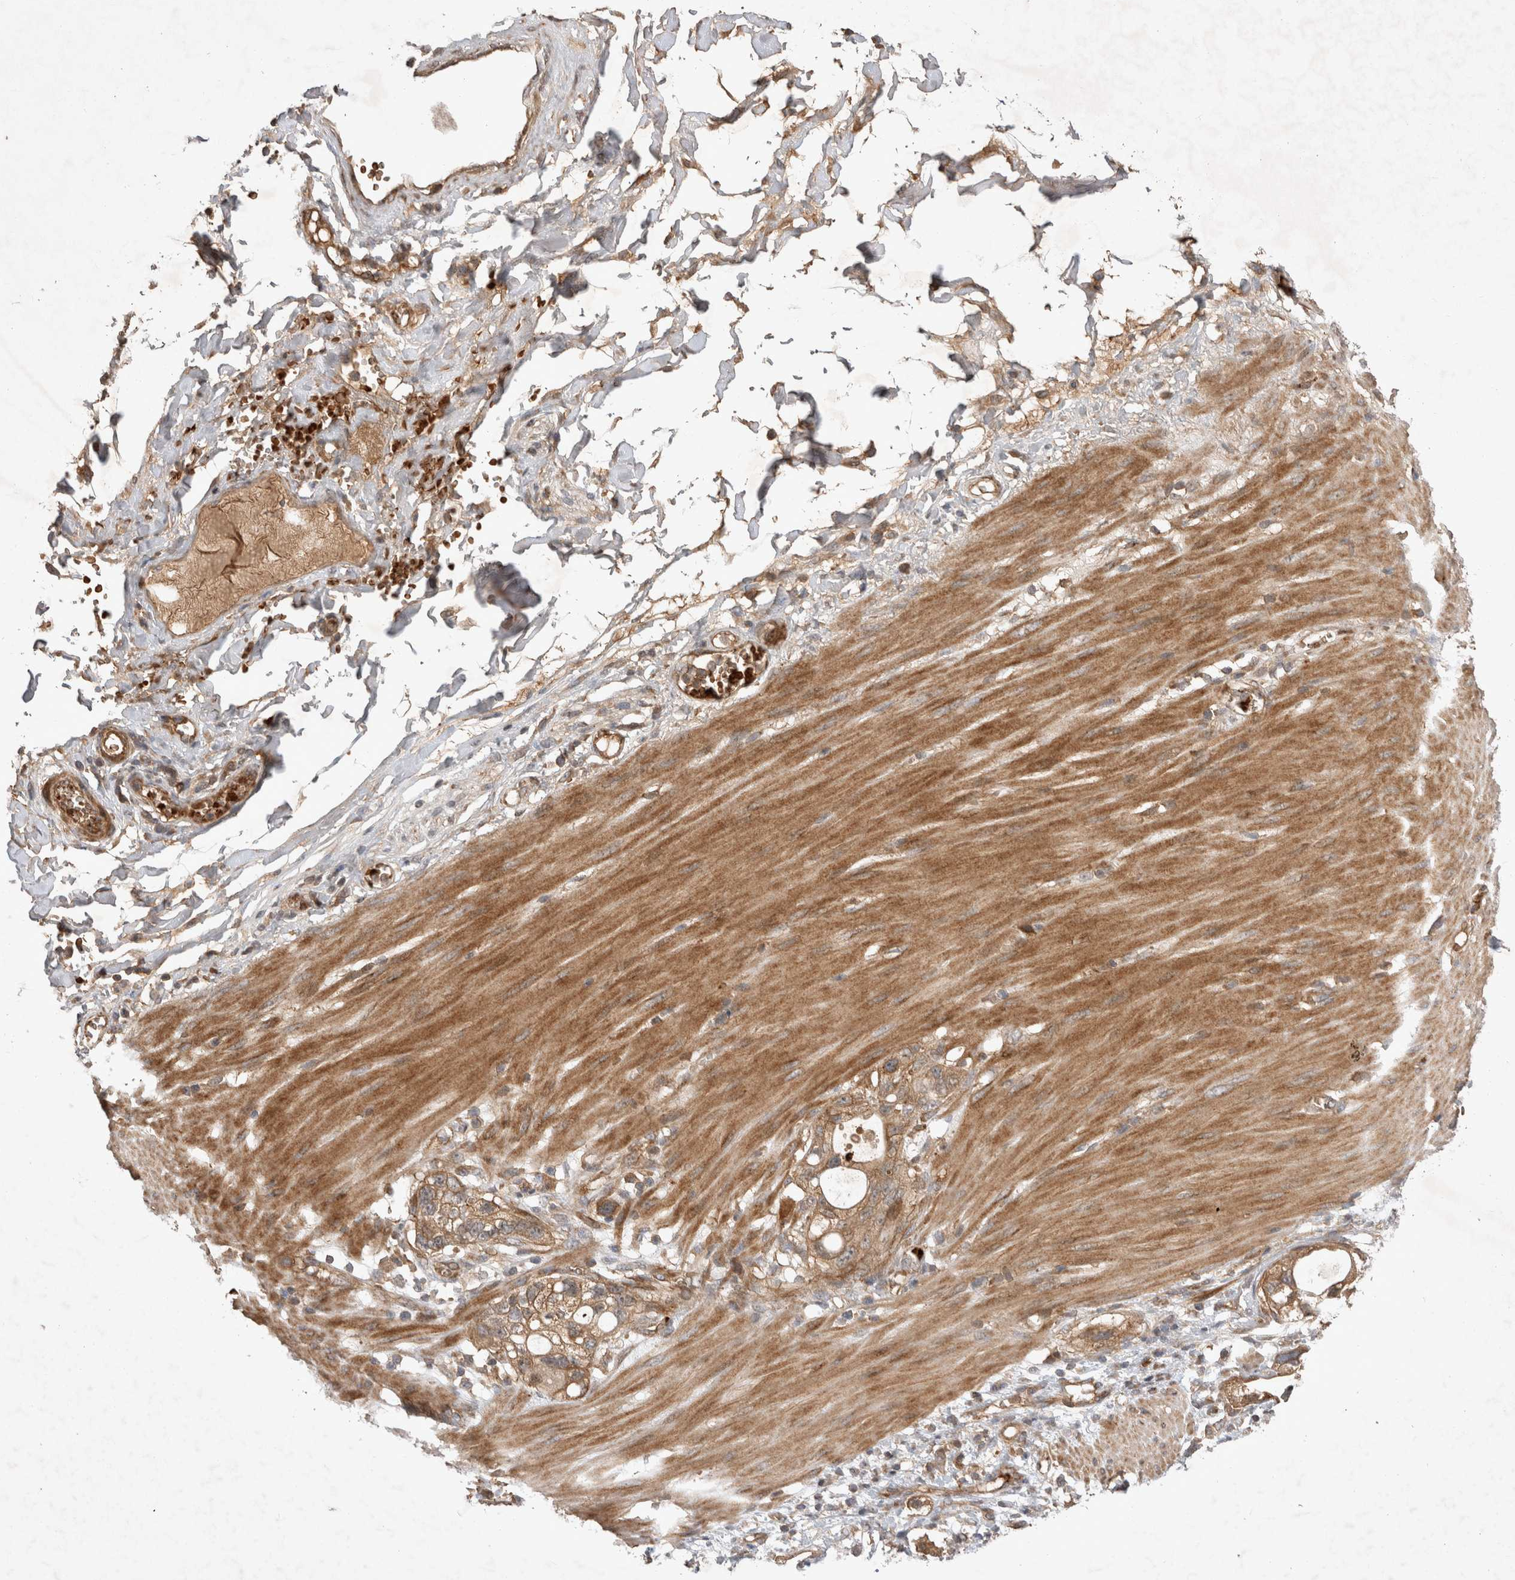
{"staining": {"intensity": "moderate", "quantity": ">75%", "location": "cytoplasmic/membranous"}, "tissue": "stomach cancer", "cell_type": "Tumor cells", "image_type": "cancer", "snomed": [{"axis": "morphology", "description": "Adenocarcinoma, NOS"}, {"axis": "topography", "description": "Stomach"}, {"axis": "topography", "description": "Stomach, lower"}], "caption": "This micrograph exhibits immunohistochemistry (IHC) staining of stomach cancer, with medium moderate cytoplasmic/membranous positivity in approximately >75% of tumor cells.", "gene": "FAM221A", "patient": {"sex": "female", "age": 48}}